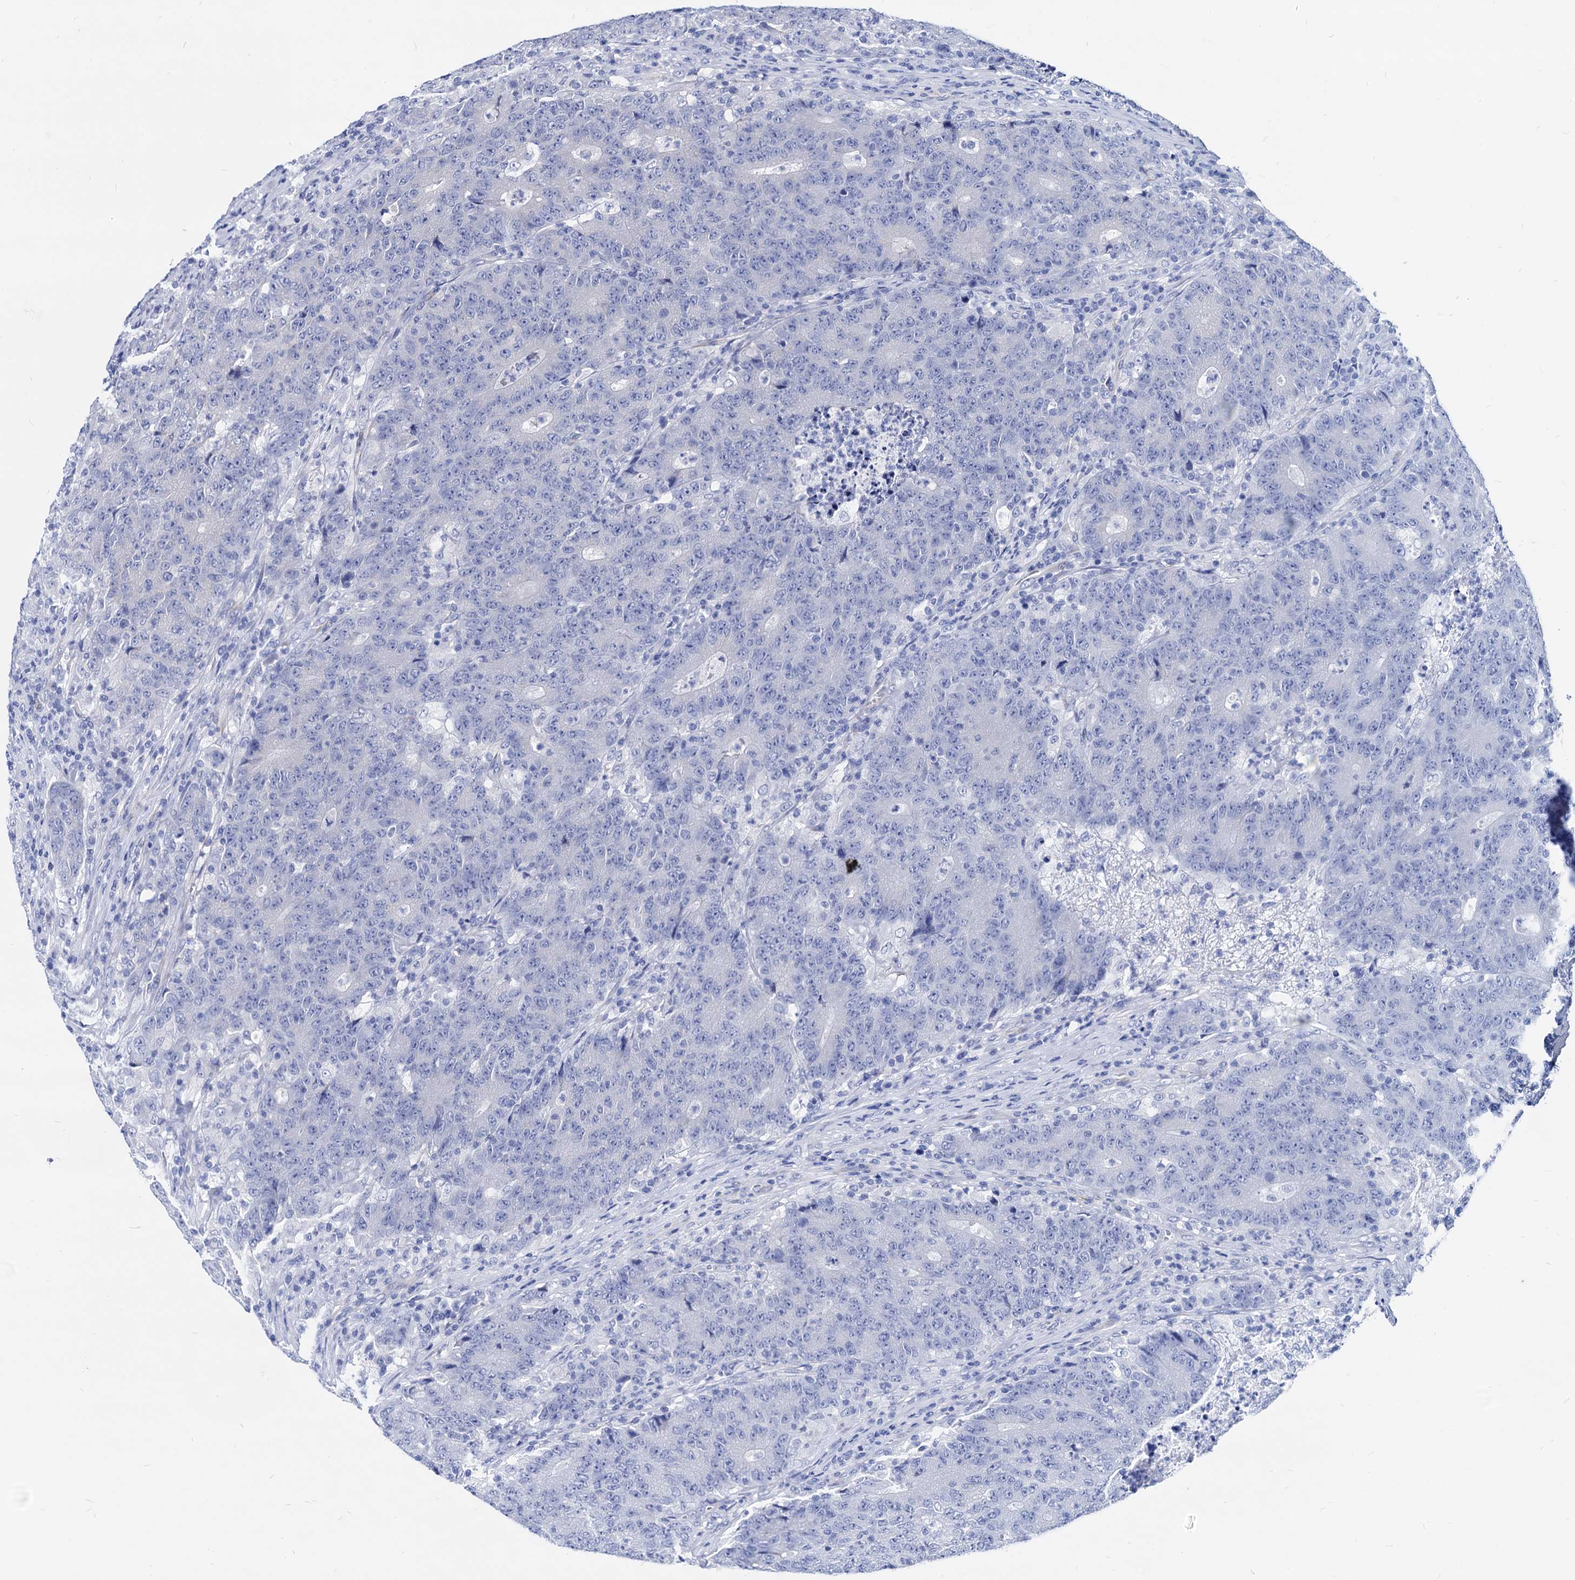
{"staining": {"intensity": "negative", "quantity": "none", "location": "none"}, "tissue": "colorectal cancer", "cell_type": "Tumor cells", "image_type": "cancer", "snomed": [{"axis": "morphology", "description": "Adenocarcinoma, NOS"}, {"axis": "topography", "description": "Colon"}], "caption": "An immunohistochemistry (IHC) photomicrograph of colorectal adenocarcinoma is shown. There is no staining in tumor cells of colorectal adenocarcinoma. The staining was performed using DAB (3,3'-diaminobenzidine) to visualize the protein expression in brown, while the nuclei were stained in blue with hematoxylin (Magnification: 20x).", "gene": "WDR11", "patient": {"sex": "female", "age": 75}}